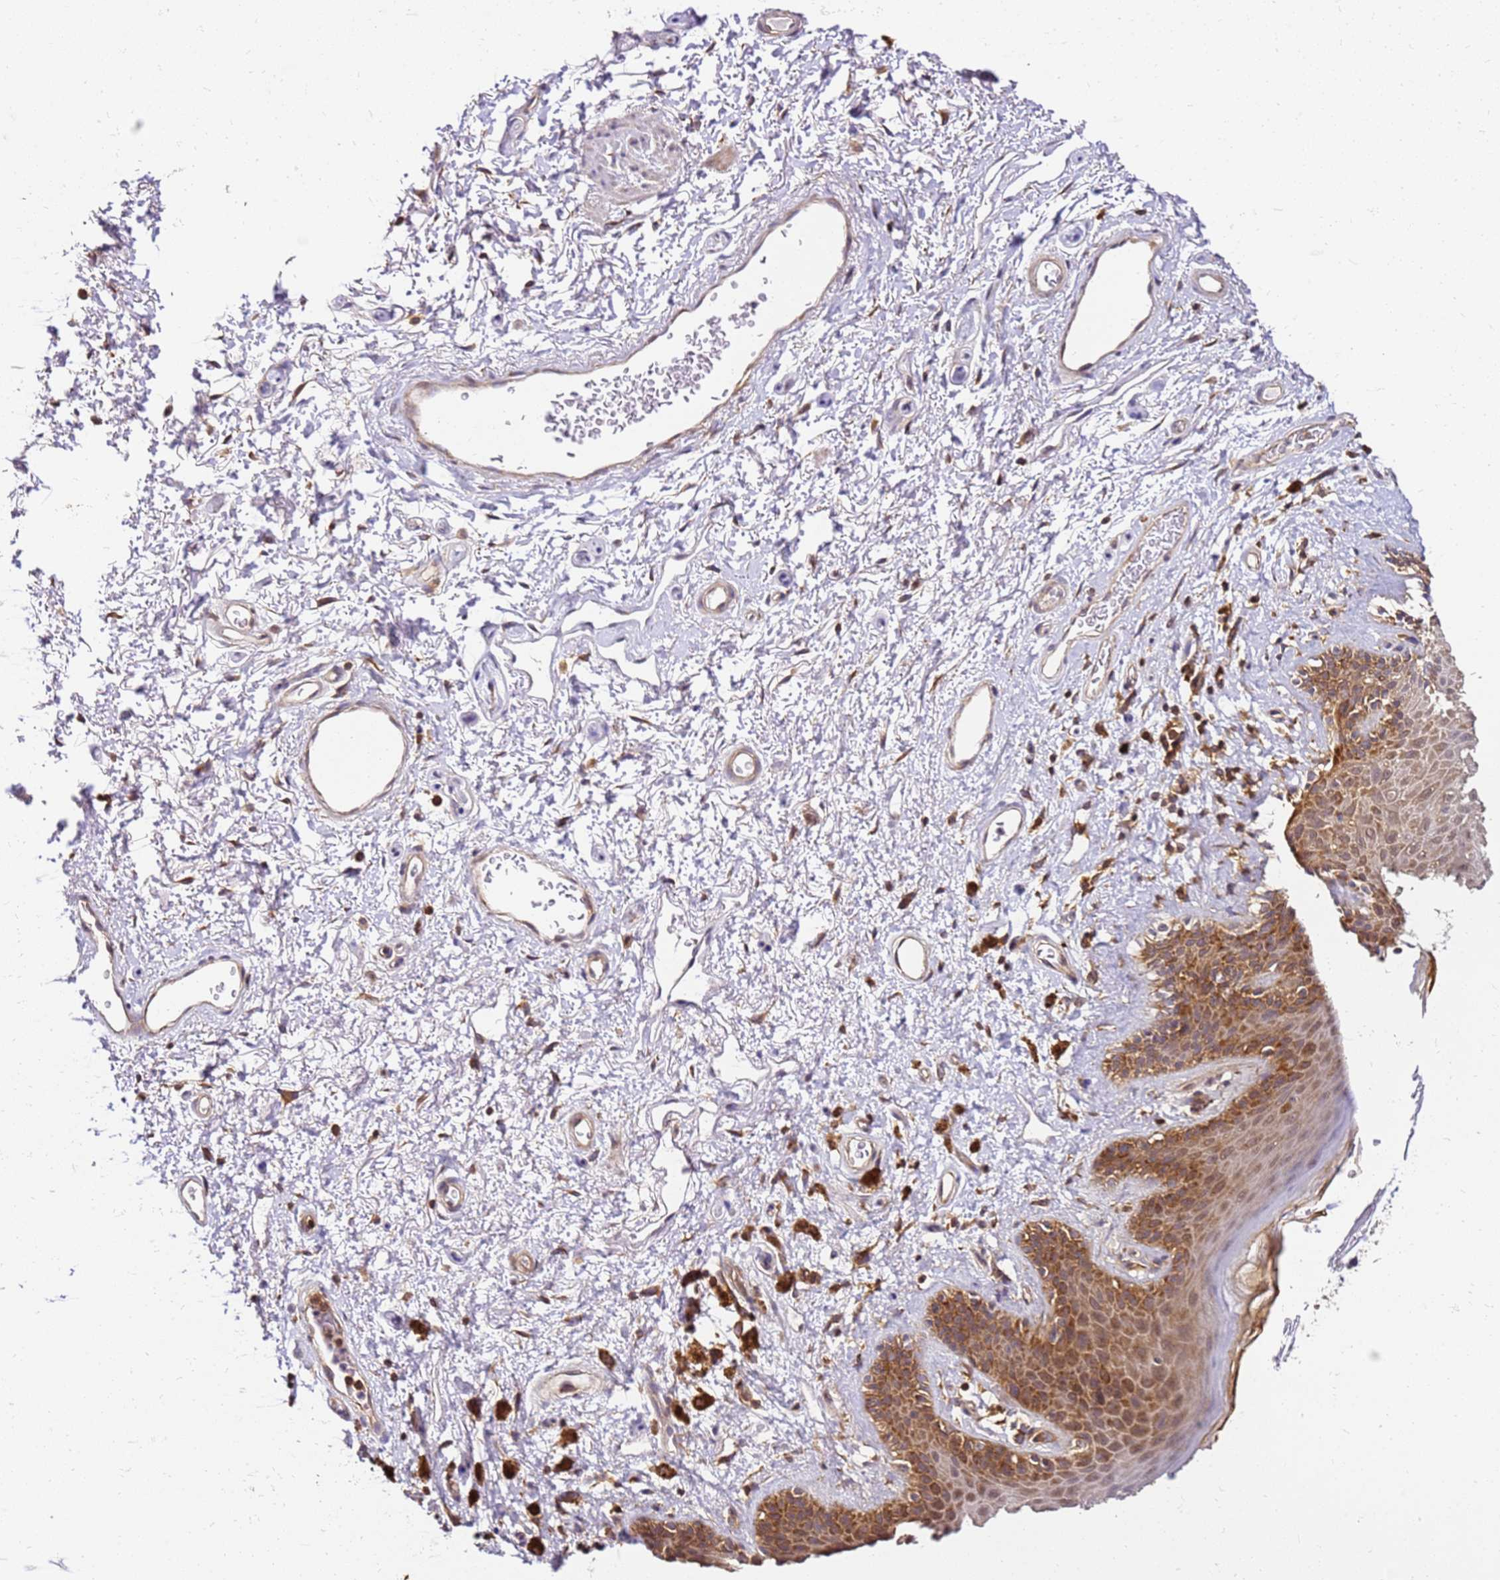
{"staining": {"intensity": "strong", "quantity": ">75%", "location": "cytoplasmic/membranous"}, "tissue": "skin", "cell_type": "Epidermal cells", "image_type": "normal", "snomed": [{"axis": "morphology", "description": "Normal tissue, NOS"}, {"axis": "topography", "description": "Anal"}], "caption": "Protein expression by IHC shows strong cytoplasmic/membranous expression in approximately >75% of epidermal cells in benign skin.", "gene": "PIH1D1", "patient": {"sex": "female", "age": 46}}